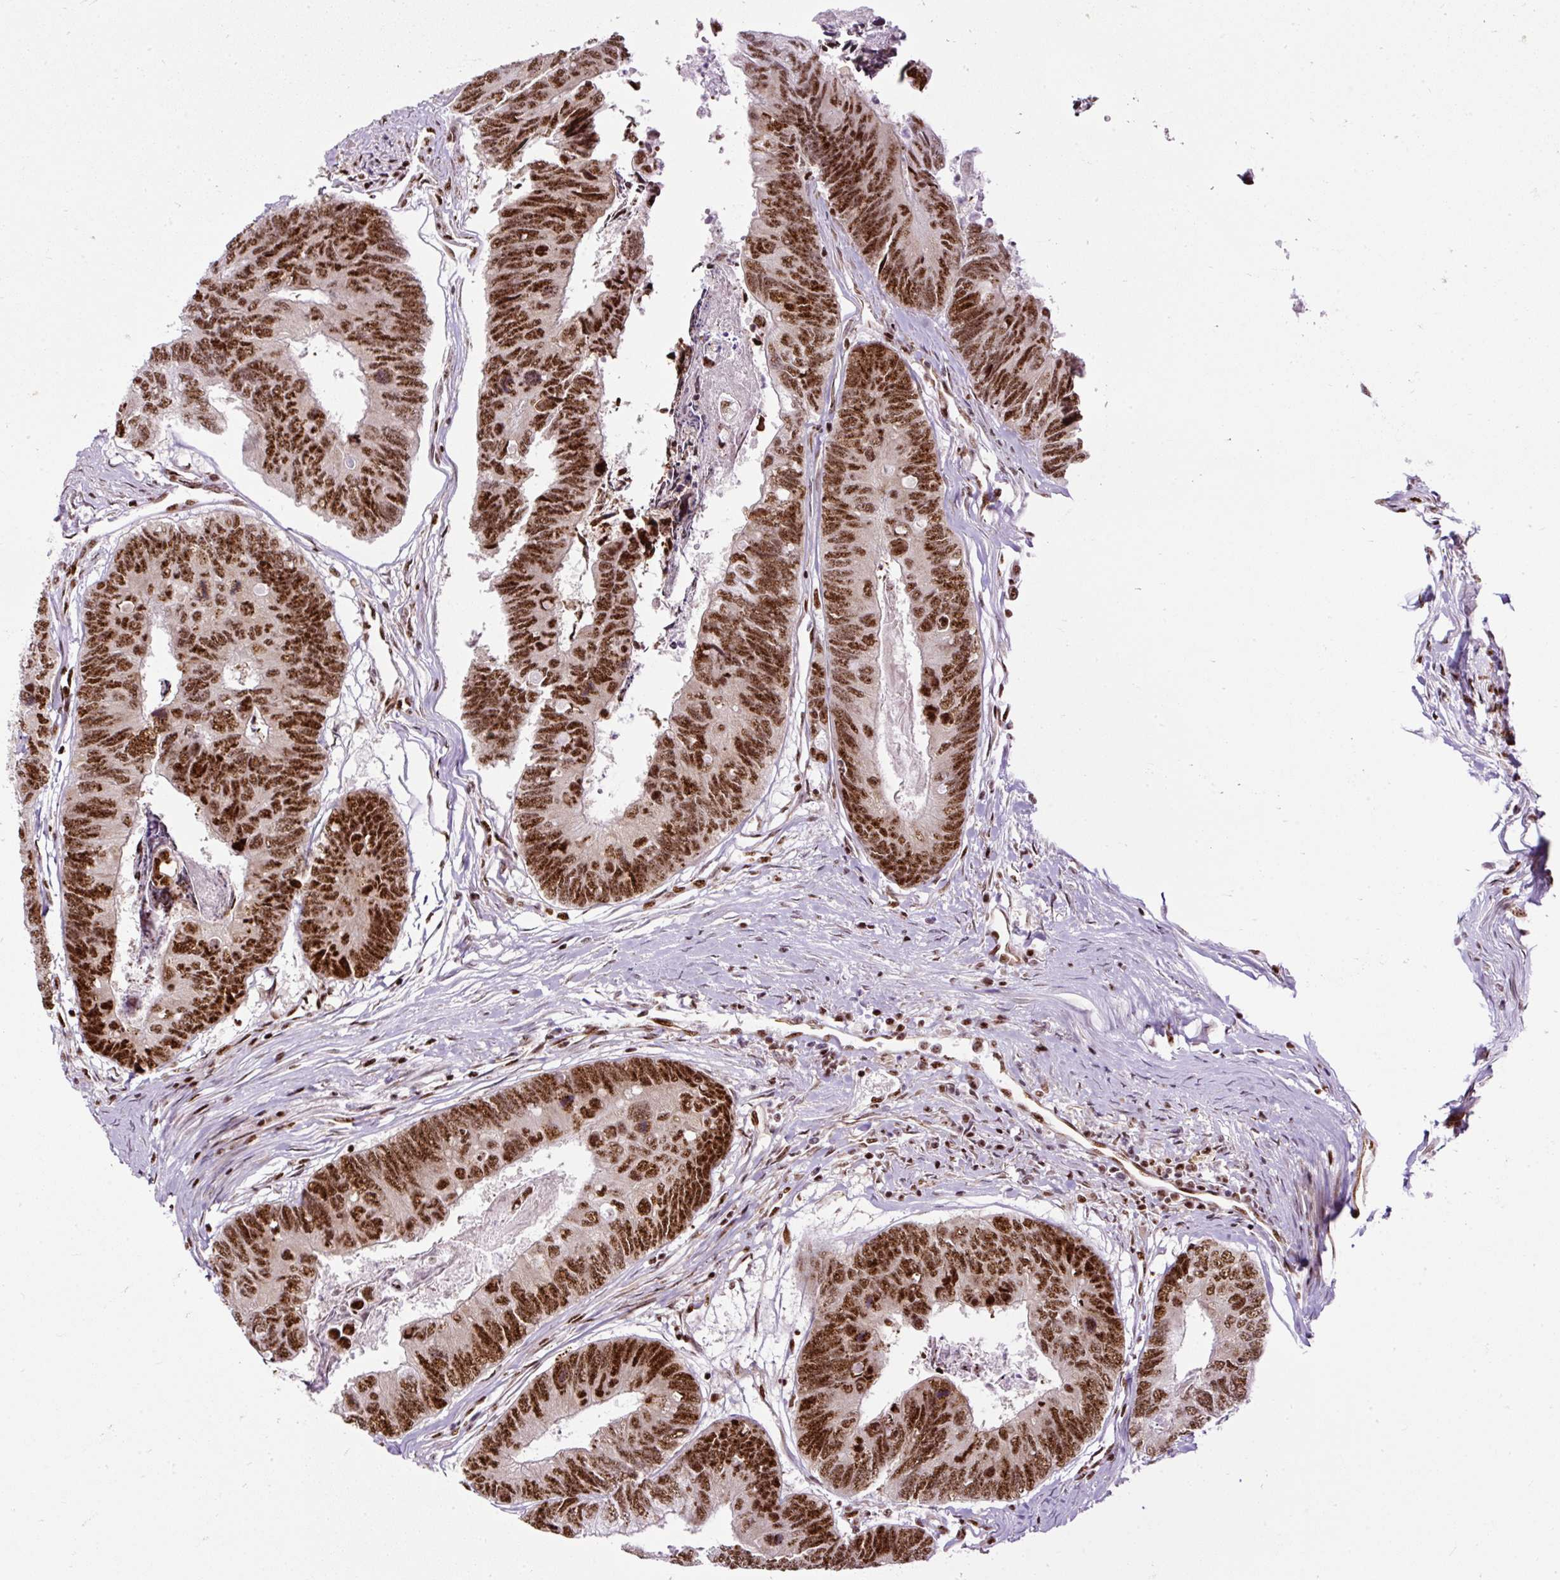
{"staining": {"intensity": "strong", "quantity": ">75%", "location": "nuclear"}, "tissue": "colorectal cancer", "cell_type": "Tumor cells", "image_type": "cancer", "snomed": [{"axis": "morphology", "description": "Adenocarcinoma, NOS"}, {"axis": "topography", "description": "Colon"}], "caption": "DAB (3,3'-diaminobenzidine) immunohistochemical staining of human colorectal cancer reveals strong nuclear protein expression in about >75% of tumor cells.", "gene": "LUC7L2", "patient": {"sex": "female", "age": 67}}